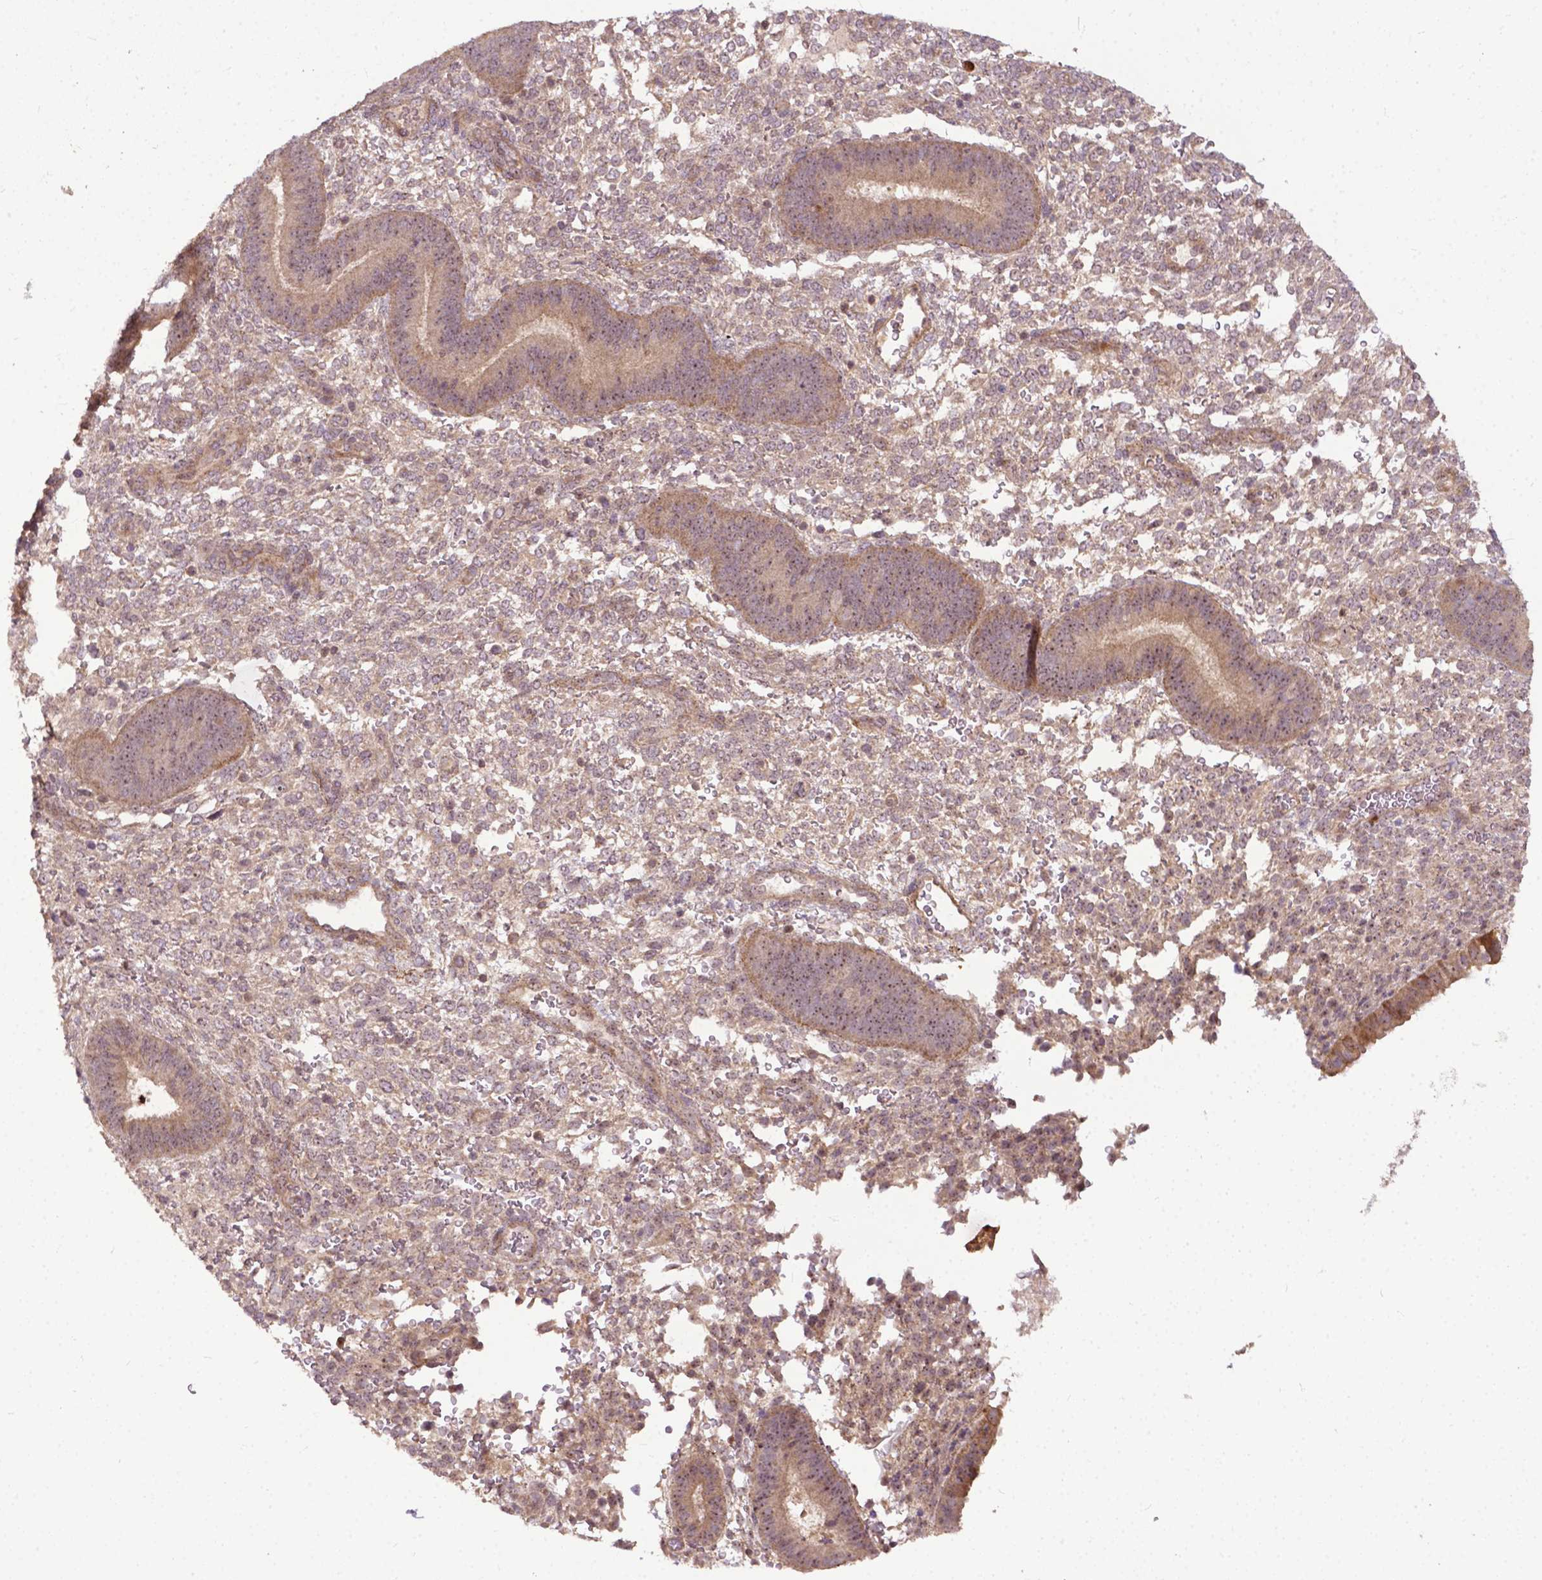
{"staining": {"intensity": "weak", "quantity": "25%-75%", "location": "cytoplasmic/membranous"}, "tissue": "endometrium", "cell_type": "Cells in endometrial stroma", "image_type": "normal", "snomed": [{"axis": "morphology", "description": "Normal tissue, NOS"}, {"axis": "topography", "description": "Endometrium"}], "caption": "Endometrium stained with immunohistochemistry (IHC) exhibits weak cytoplasmic/membranous positivity in approximately 25%-75% of cells in endometrial stroma.", "gene": "PARP3", "patient": {"sex": "female", "age": 39}}